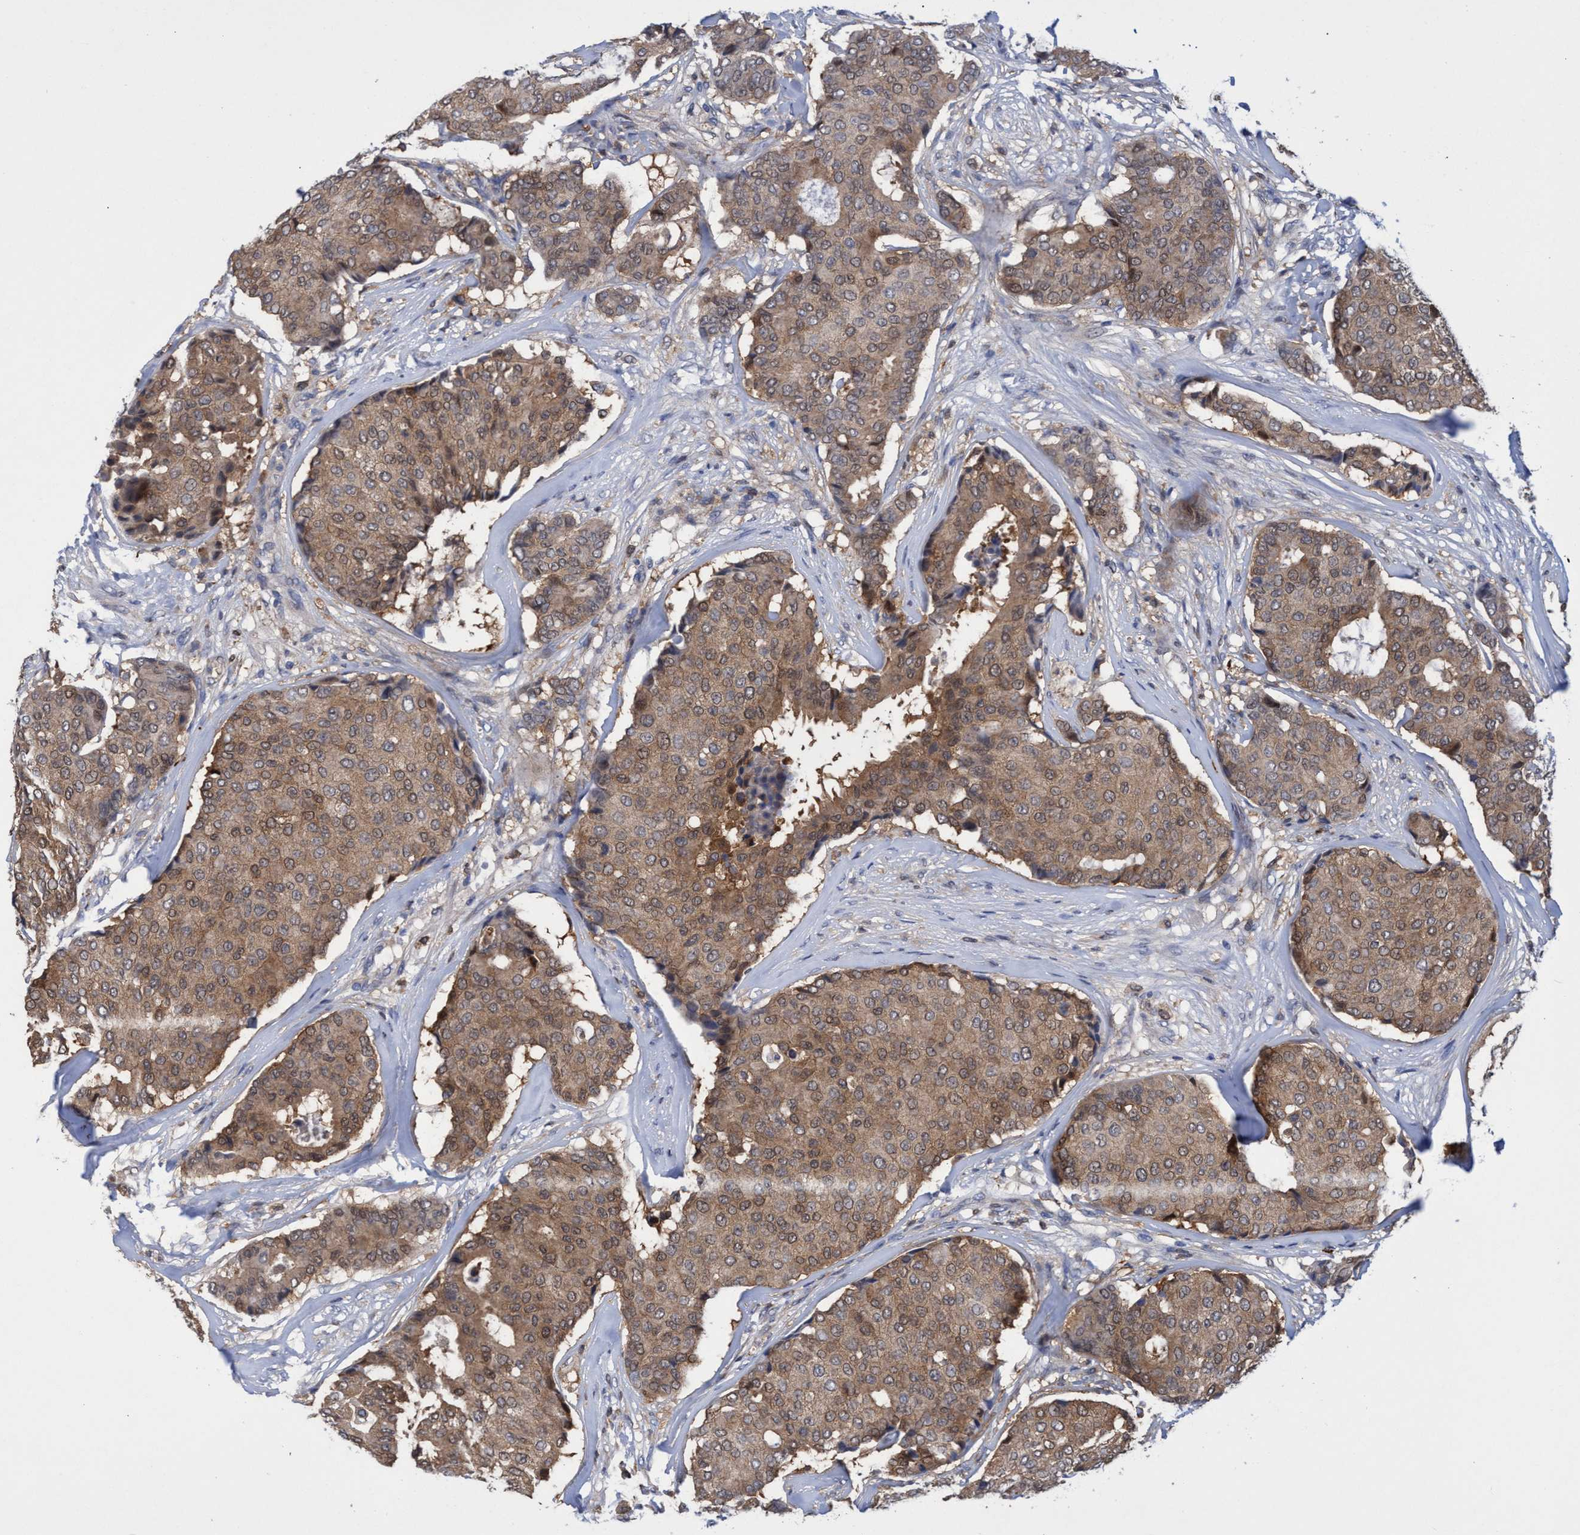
{"staining": {"intensity": "moderate", "quantity": ">75%", "location": "cytoplasmic/membranous"}, "tissue": "breast cancer", "cell_type": "Tumor cells", "image_type": "cancer", "snomed": [{"axis": "morphology", "description": "Duct carcinoma"}, {"axis": "topography", "description": "Breast"}], "caption": "Immunohistochemical staining of human breast invasive ductal carcinoma demonstrates moderate cytoplasmic/membranous protein staining in about >75% of tumor cells. (Stains: DAB in brown, nuclei in blue, Microscopy: brightfield microscopy at high magnification).", "gene": "PNPO", "patient": {"sex": "female", "age": 75}}